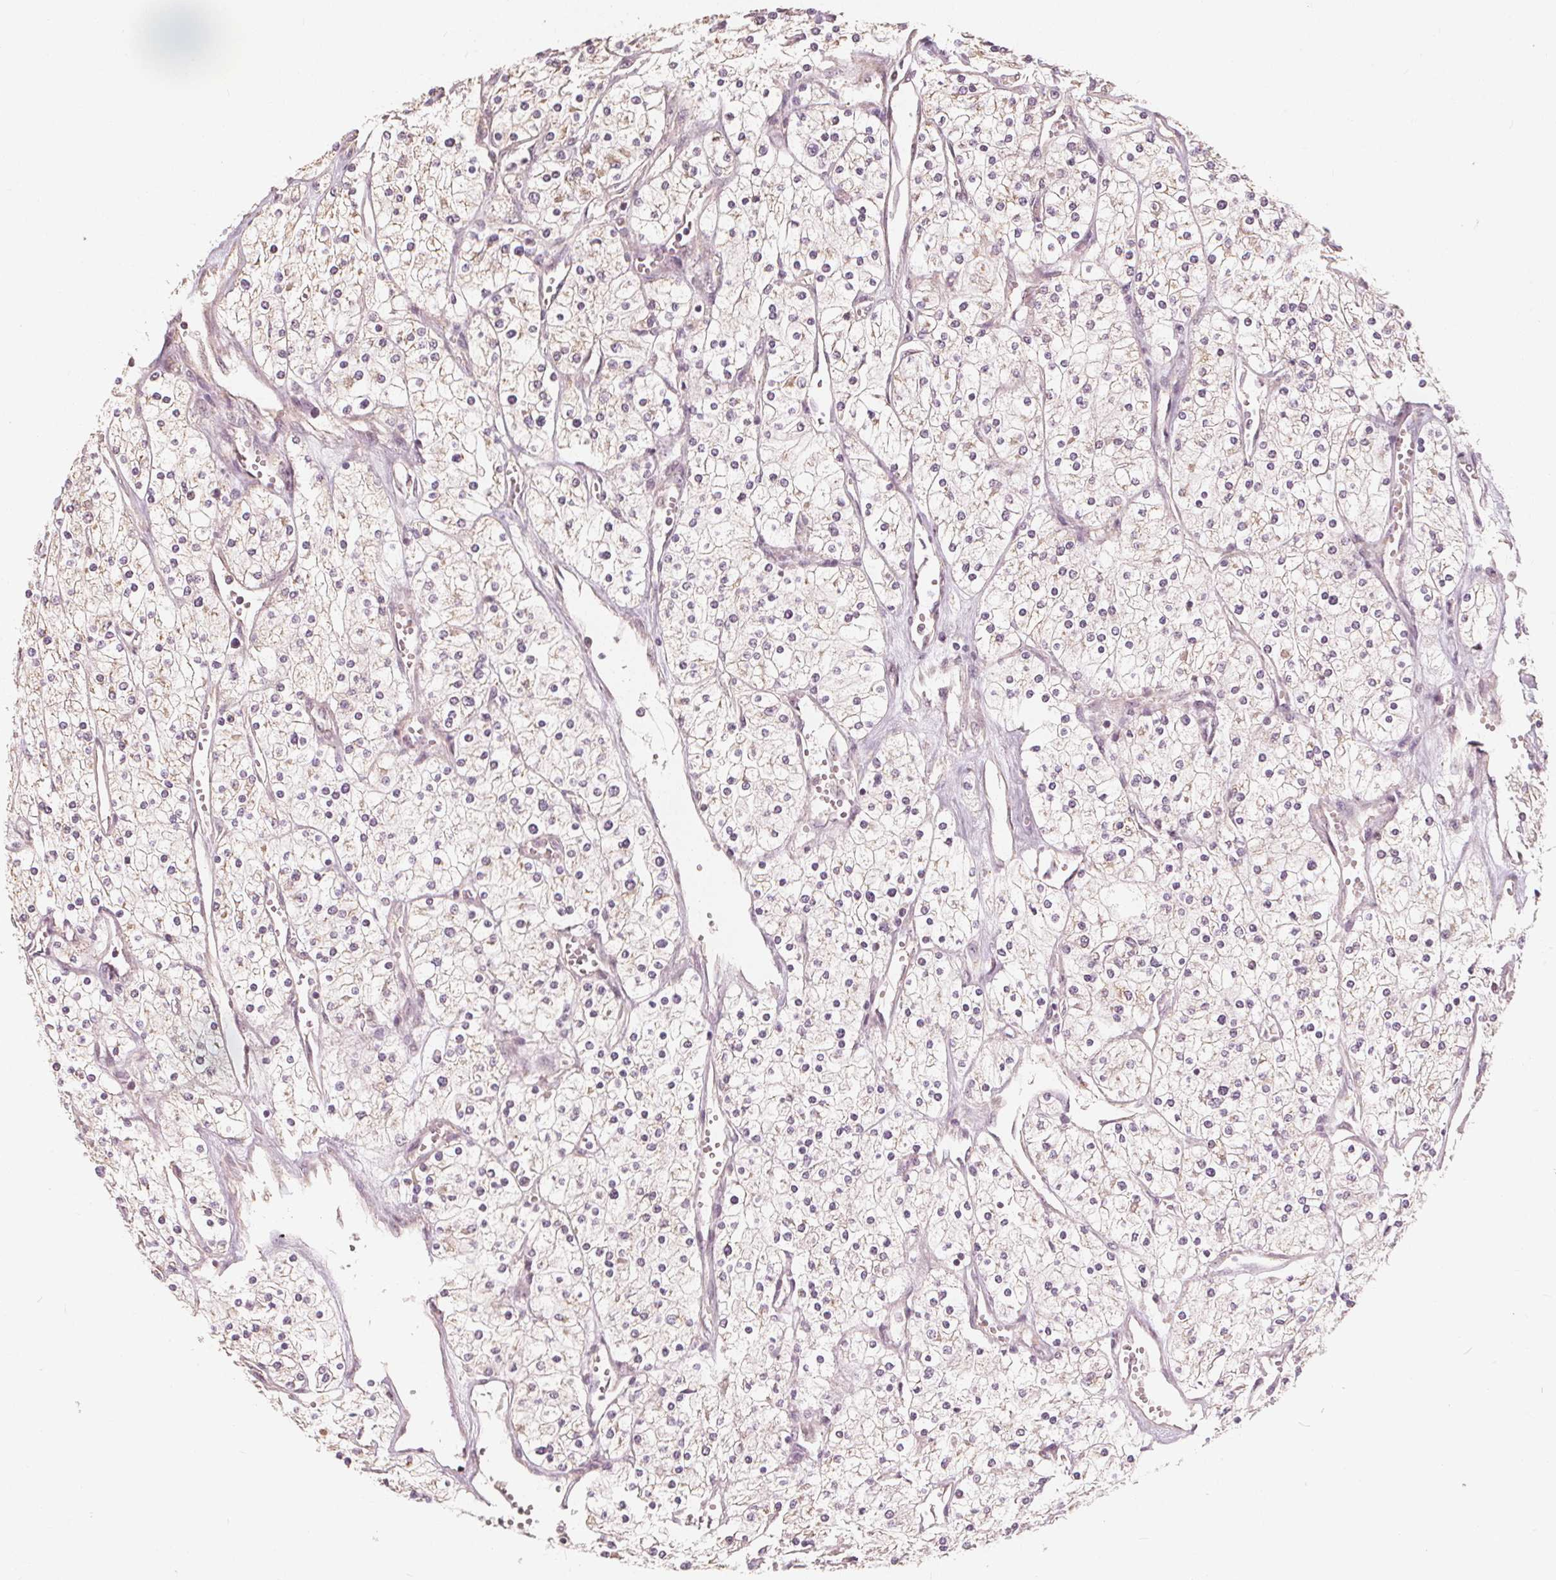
{"staining": {"intensity": "negative", "quantity": "none", "location": "none"}, "tissue": "renal cancer", "cell_type": "Tumor cells", "image_type": "cancer", "snomed": [{"axis": "morphology", "description": "Adenocarcinoma, NOS"}, {"axis": "topography", "description": "Kidney"}], "caption": "The micrograph demonstrates no significant staining in tumor cells of renal cancer (adenocarcinoma).", "gene": "PEX26", "patient": {"sex": "male", "age": 80}}